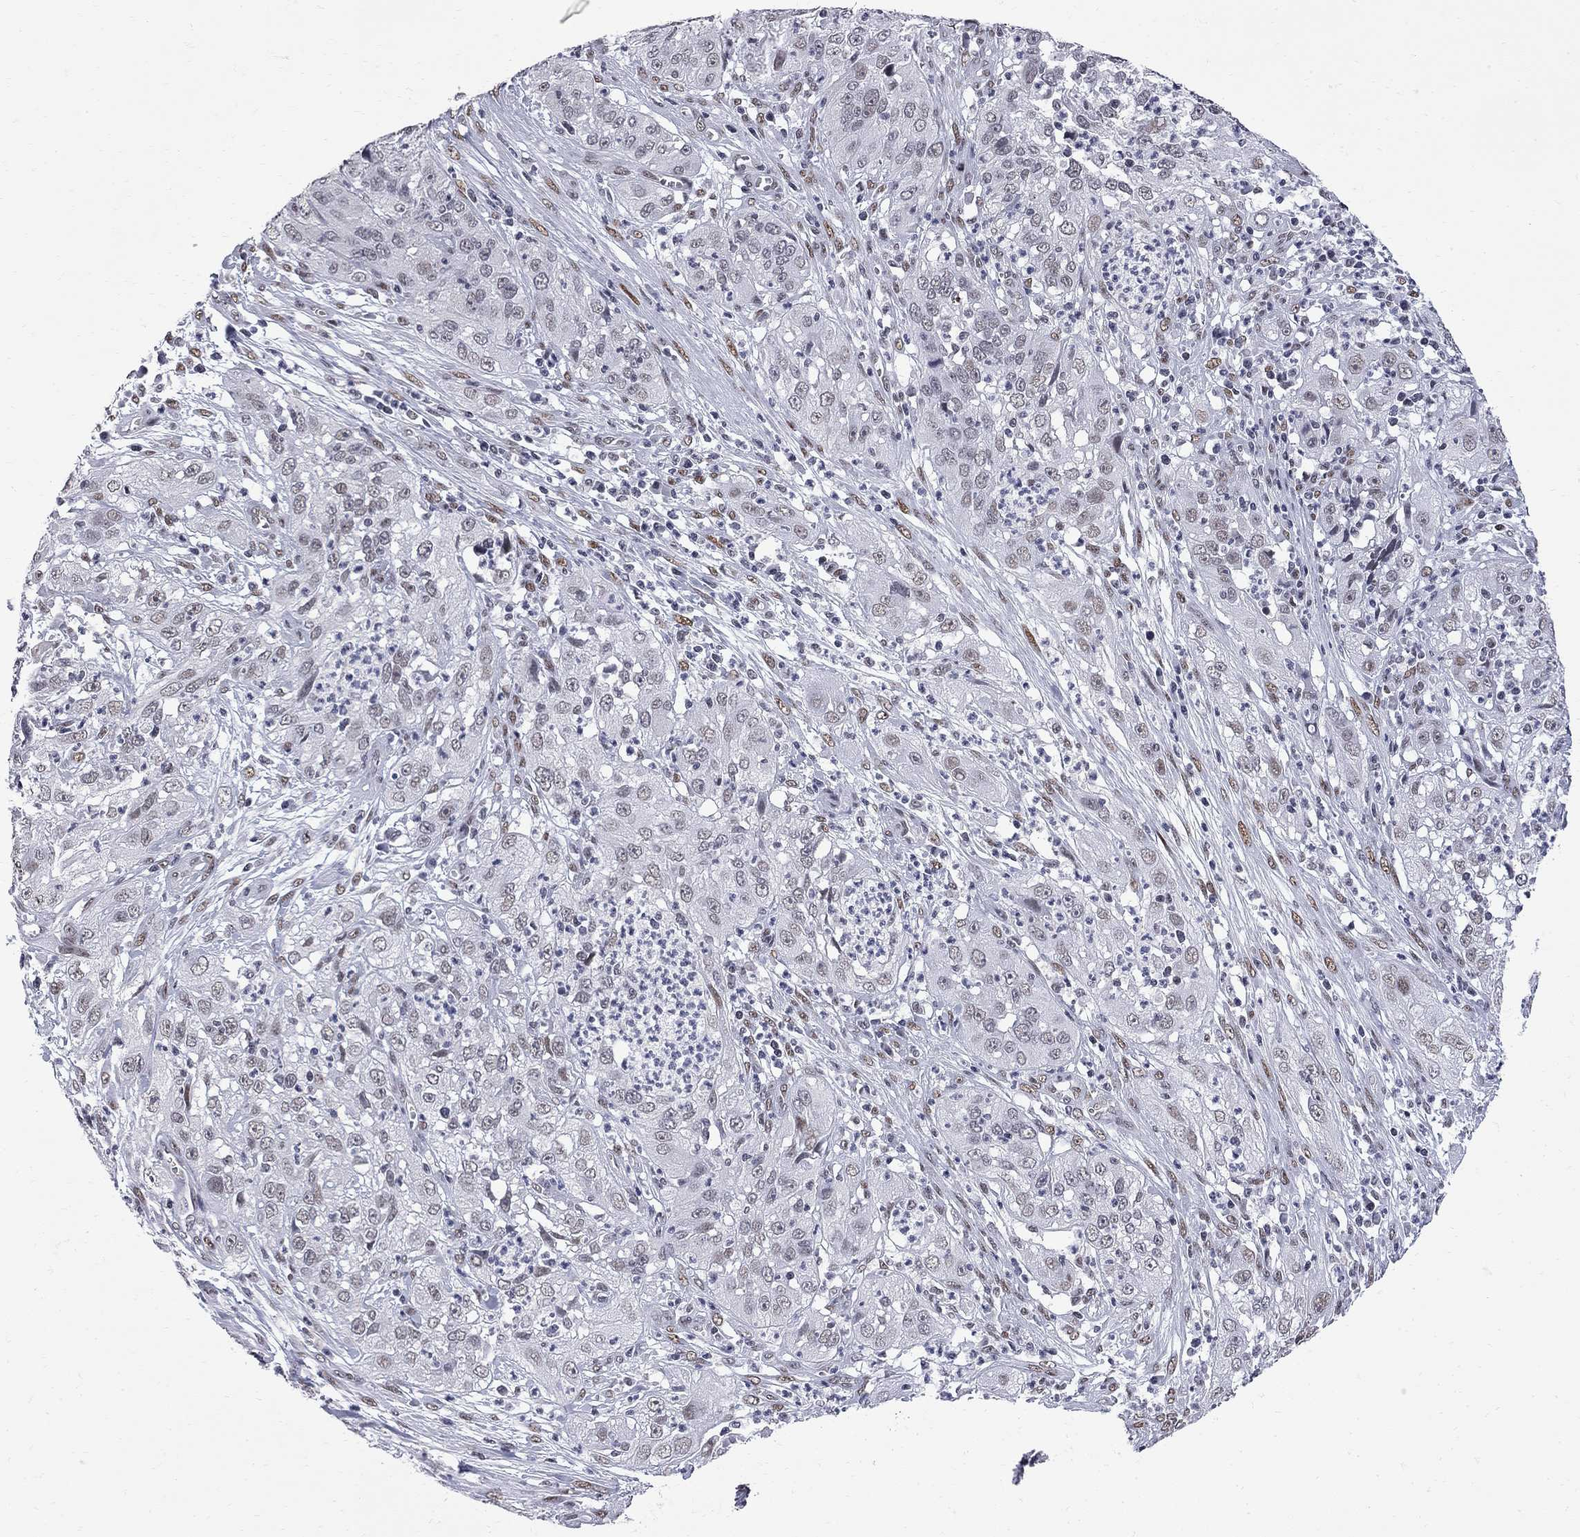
{"staining": {"intensity": "weak", "quantity": "25%-75%", "location": "nuclear"}, "tissue": "cervical cancer", "cell_type": "Tumor cells", "image_type": "cancer", "snomed": [{"axis": "morphology", "description": "Squamous cell carcinoma, NOS"}, {"axis": "topography", "description": "Cervix"}], "caption": "The photomicrograph reveals immunohistochemical staining of squamous cell carcinoma (cervical). There is weak nuclear staining is identified in approximately 25%-75% of tumor cells. The staining is performed using DAB brown chromogen to label protein expression. The nuclei are counter-stained blue using hematoxylin.", "gene": "ZBTB47", "patient": {"sex": "female", "age": 32}}